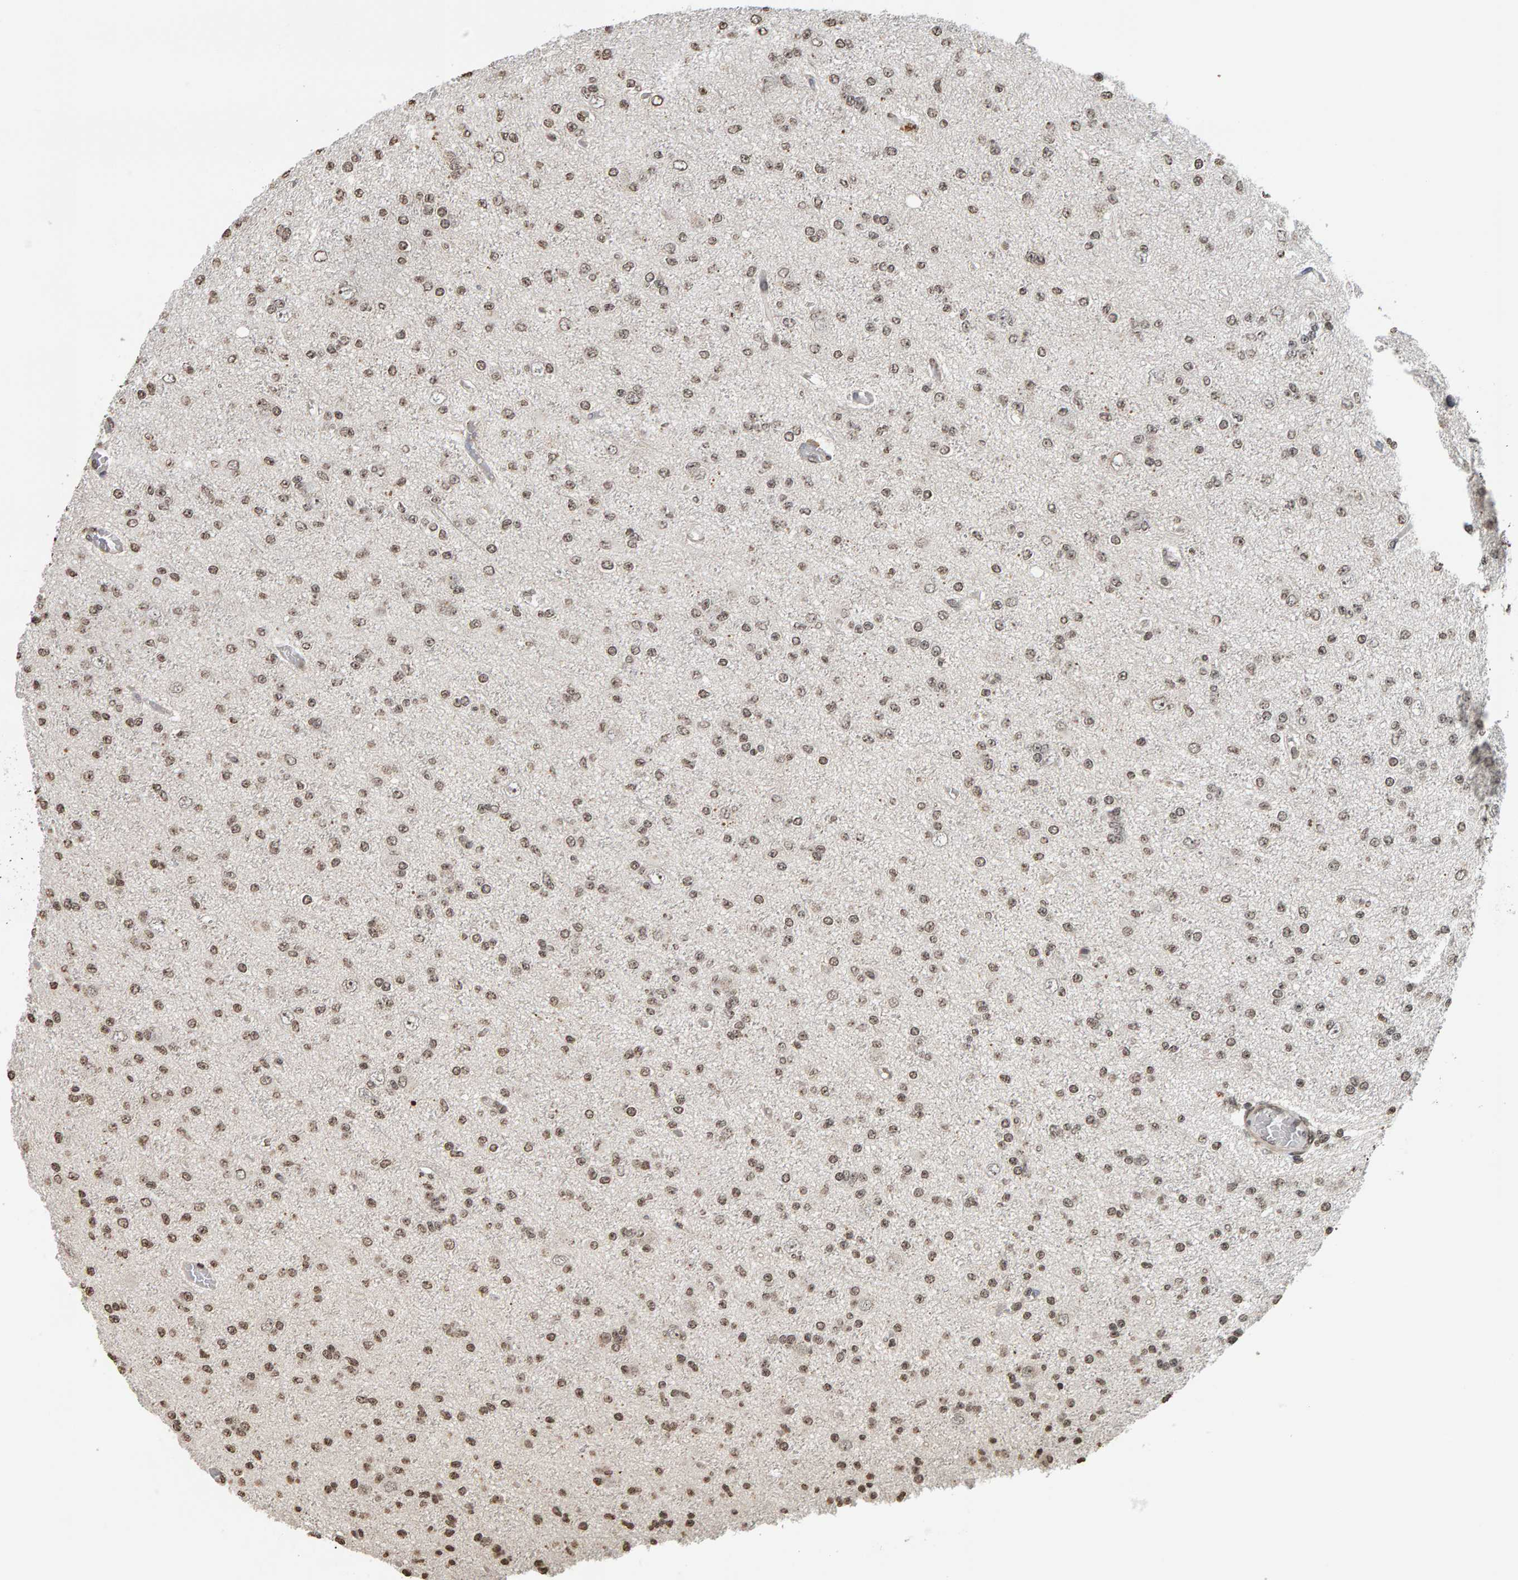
{"staining": {"intensity": "moderate", "quantity": ">75%", "location": "nuclear"}, "tissue": "glioma", "cell_type": "Tumor cells", "image_type": "cancer", "snomed": [{"axis": "morphology", "description": "Glioma, malignant, Low grade"}, {"axis": "topography", "description": "Brain"}], "caption": "Immunohistochemical staining of glioma shows medium levels of moderate nuclear protein staining in about >75% of tumor cells.", "gene": "AFF4", "patient": {"sex": "female", "age": 22}}